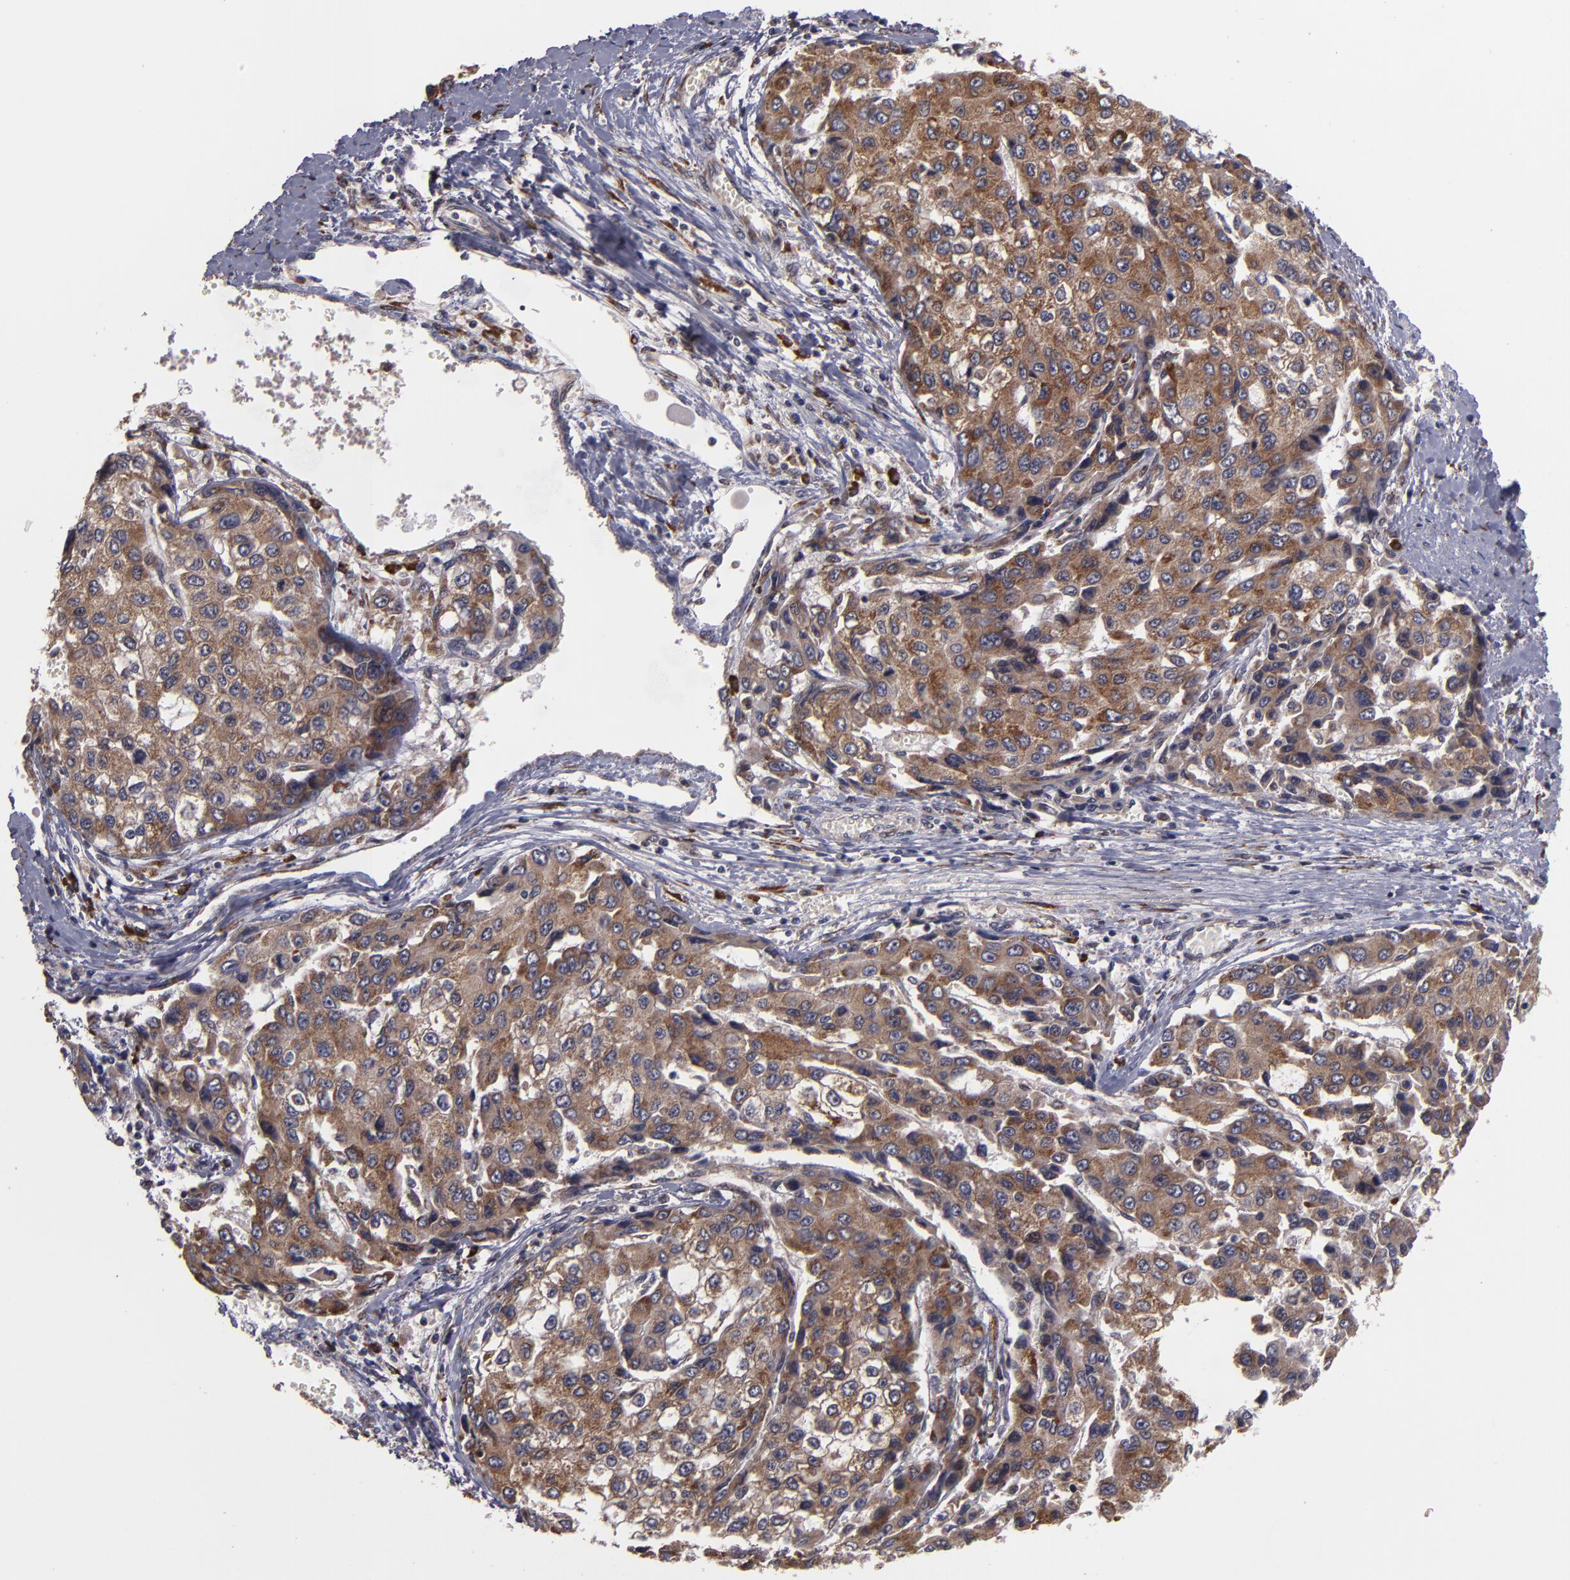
{"staining": {"intensity": "moderate", "quantity": ">75%", "location": "cytoplasmic/membranous"}, "tissue": "liver cancer", "cell_type": "Tumor cells", "image_type": "cancer", "snomed": [{"axis": "morphology", "description": "Carcinoma, Hepatocellular, NOS"}, {"axis": "topography", "description": "Liver"}], "caption": "Tumor cells exhibit medium levels of moderate cytoplasmic/membranous positivity in about >75% of cells in human liver cancer (hepatocellular carcinoma).", "gene": "CASP1", "patient": {"sex": "female", "age": 66}}